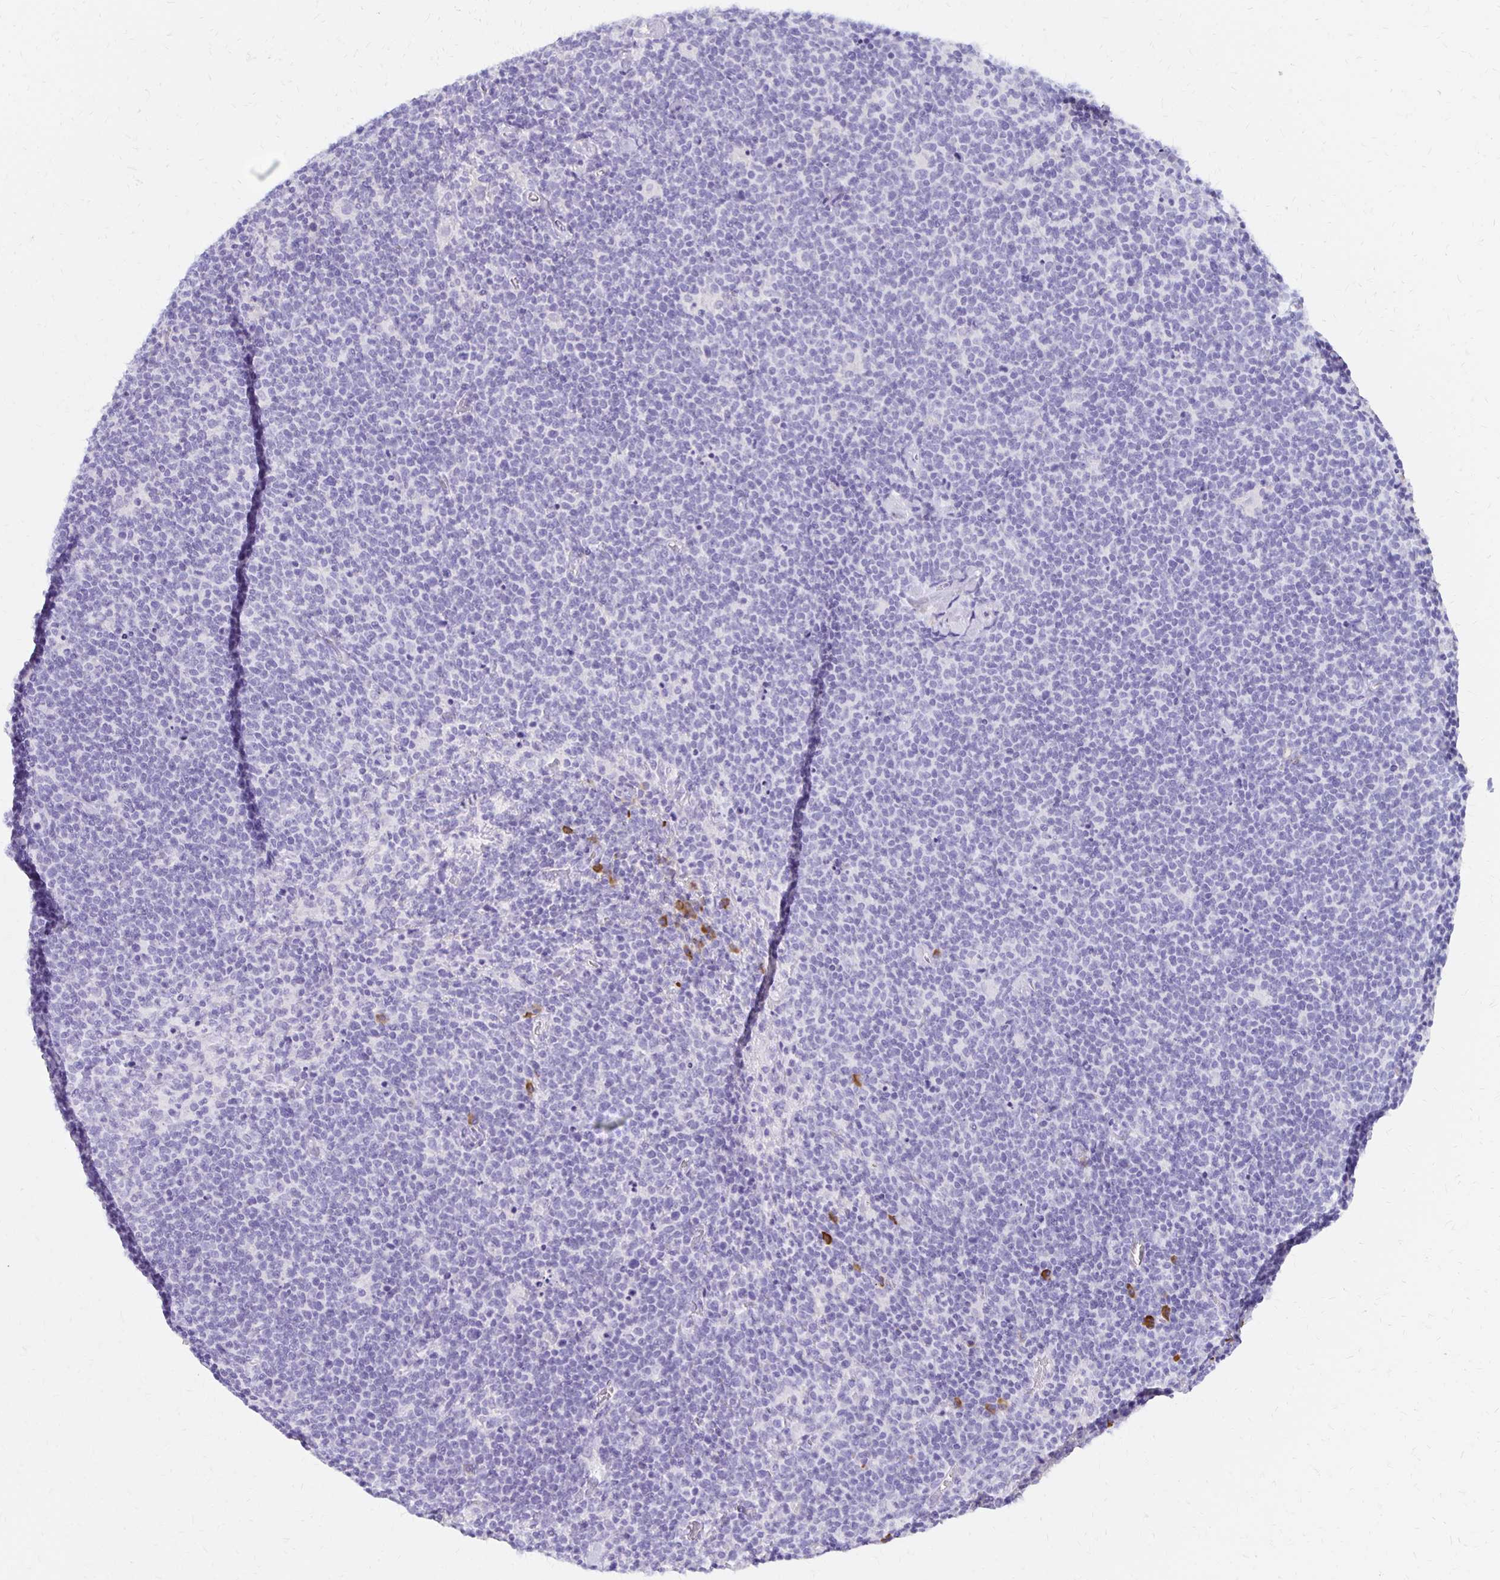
{"staining": {"intensity": "negative", "quantity": "none", "location": "none"}, "tissue": "lymphoma", "cell_type": "Tumor cells", "image_type": "cancer", "snomed": [{"axis": "morphology", "description": "Malignant lymphoma, non-Hodgkin's type, High grade"}, {"axis": "topography", "description": "Lymph node"}], "caption": "Immunohistochemistry (IHC) of high-grade malignant lymphoma, non-Hodgkin's type shows no staining in tumor cells.", "gene": "FNTB", "patient": {"sex": "male", "age": 61}}